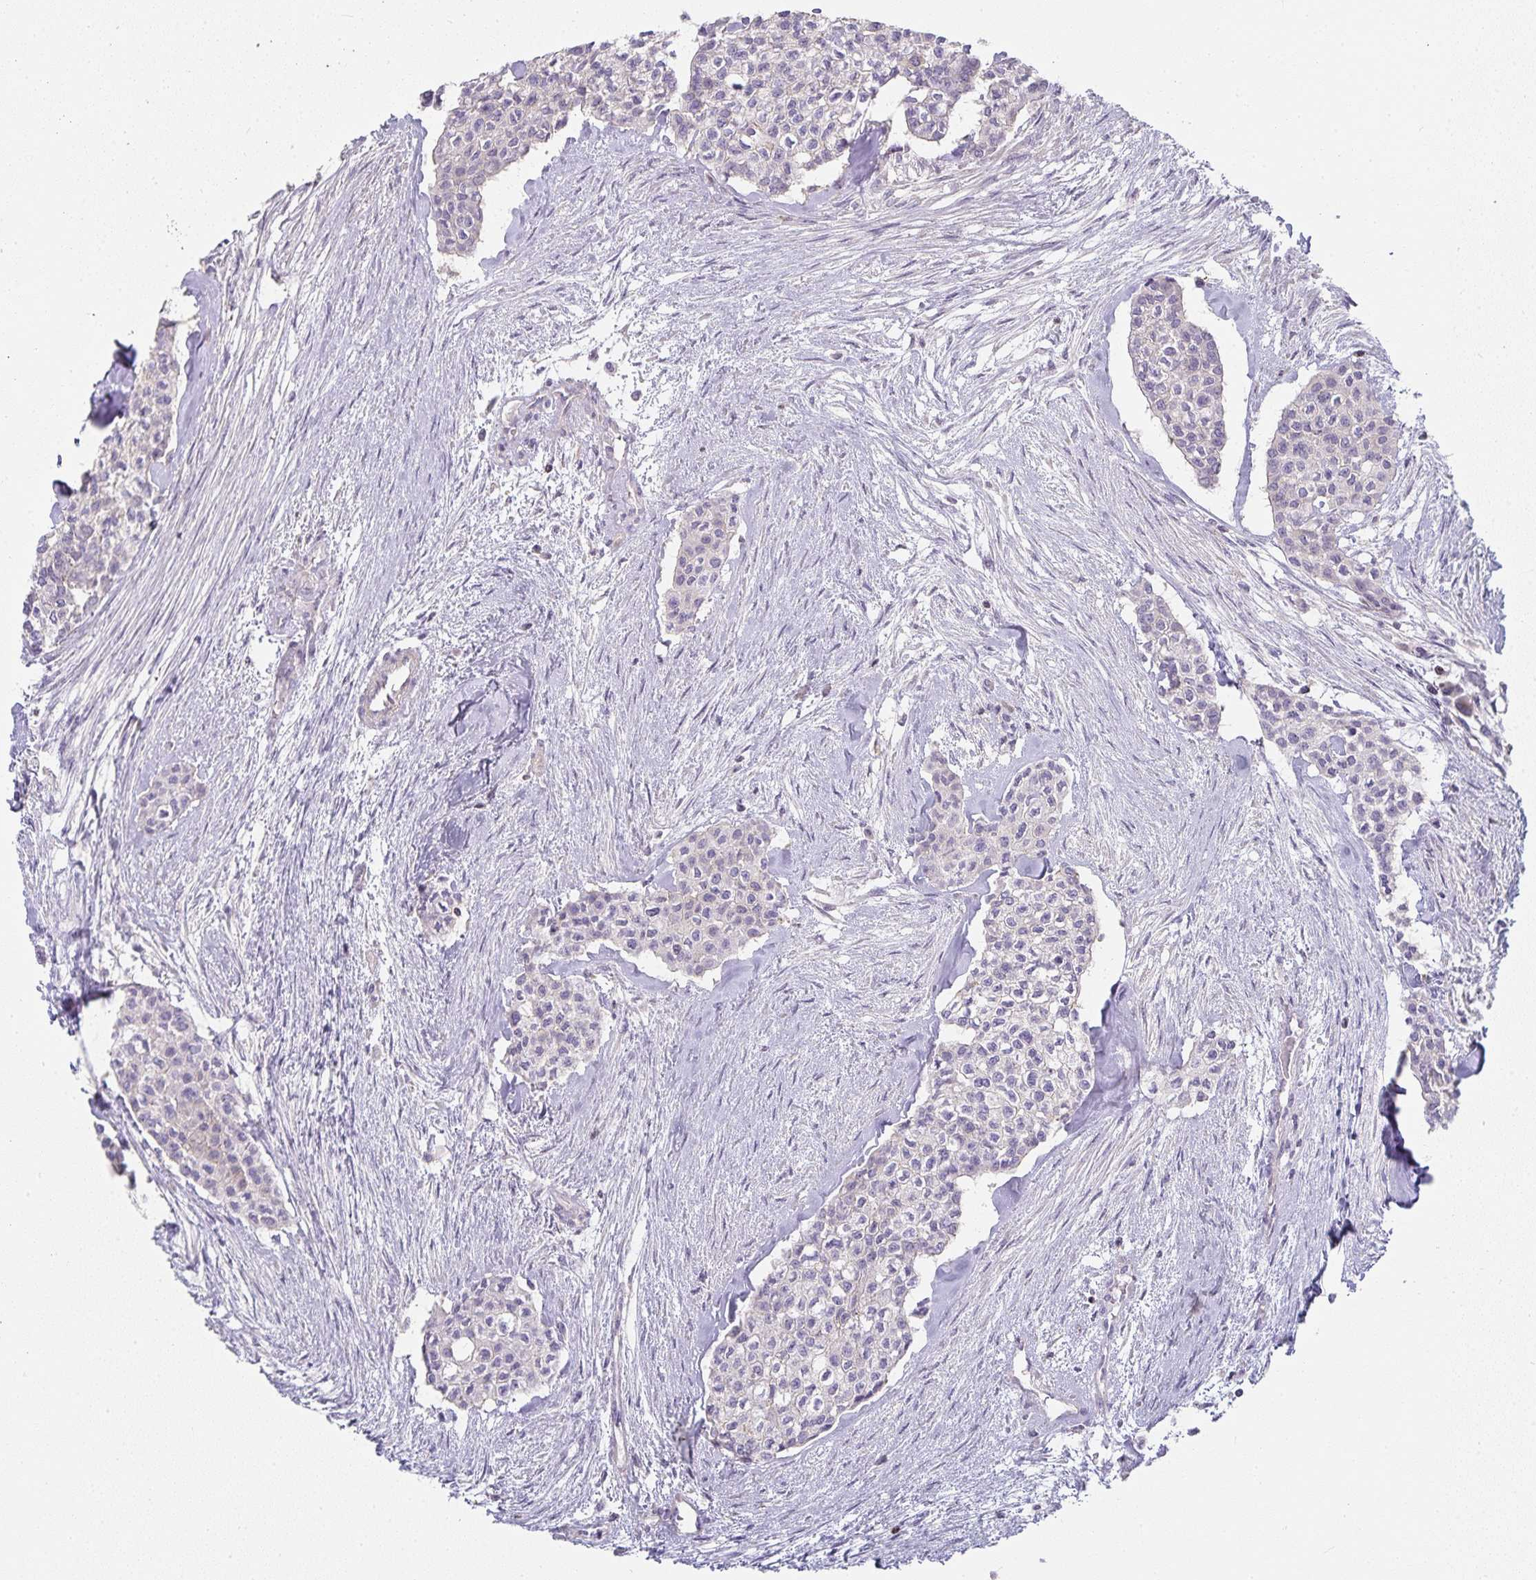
{"staining": {"intensity": "negative", "quantity": "none", "location": "none"}, "tissue": "head and neck cancer", "cell_type": "Tumor cells", "image_type": "cancer", "snomed": [{"axis": "morphology", "description": "Adenocarcinoma, NOS"}, {"axis": "topography", "description": "Head-Neck"}], "caption": "This histopathology image is of head and neck cancer (adenocarcinoma) stained with immunohistochemistry (IHC) to label a protein in brown with the nuclei are counter-stained blue. There is no positivity in tumor cells.", "gene": "GATA3", "patient": {"sex": "male", "age": 81}}